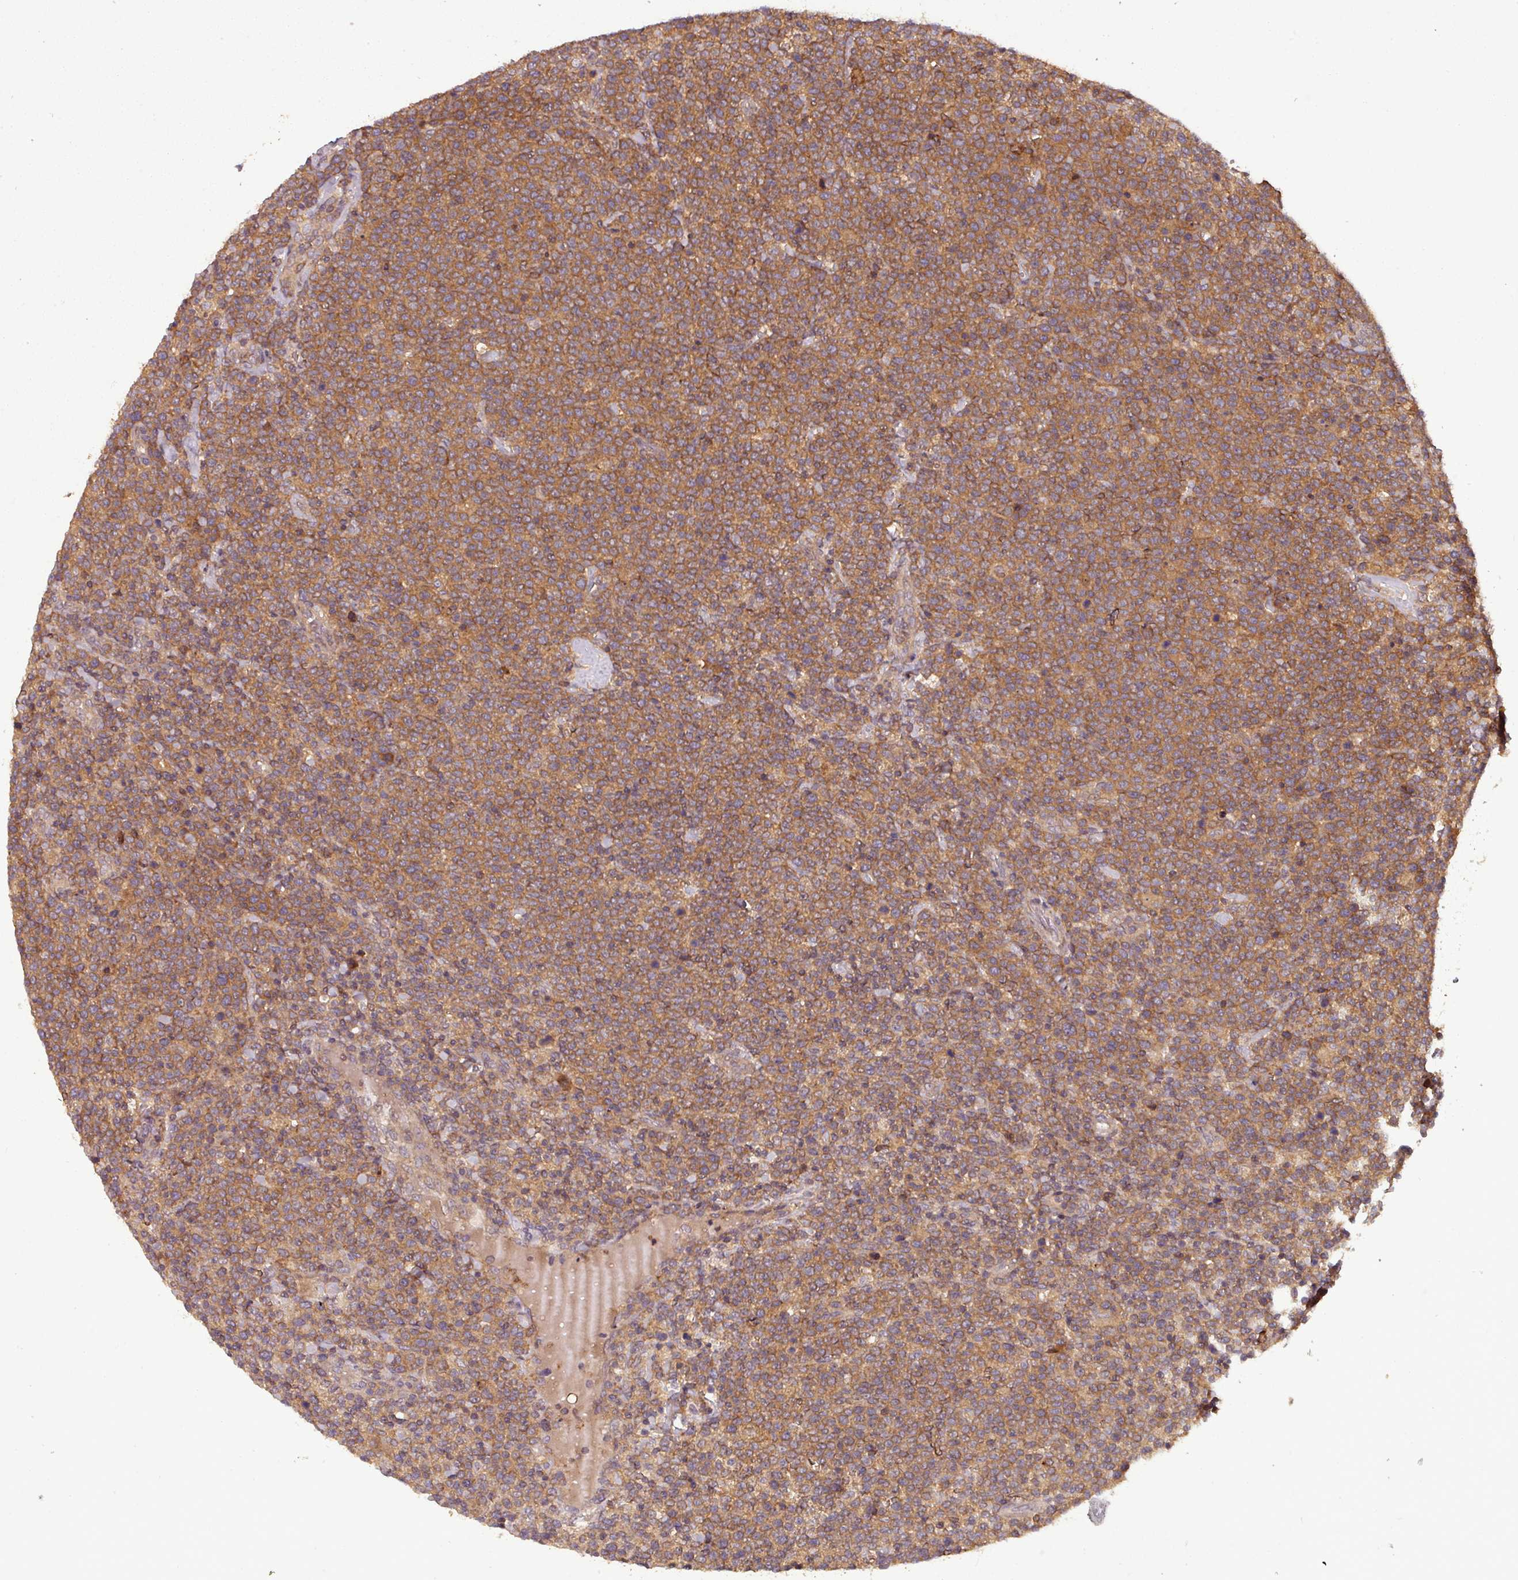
{"staining": {"intensity": "moderate", "quantity": ">75%", "location": "cytoplasmic/membranous"}, "tissue": "lymphoma", "cell_type": "Tumor cells", "image_type": "cancer", "snomed": [{"axis": "morphology", "description": "Malignant lymphoma, non-Hodgkin's type, High grade"}, {"axis": "topography", "description": "Lymph node"}], "caption": "A brown stain highlights moderate cytoplasmic/membranous staining of a protein in malignant lymphoma, non-Hodgkin's type (high-grade) tumor cells. The staining was performed using DAB to visualize the protein expression in brown, while the nuclei were stained in blue with hematoxylin (Magnification: 20x).", "gene": "GSKIP", "patient": {"sex": "male", "age": 61}}